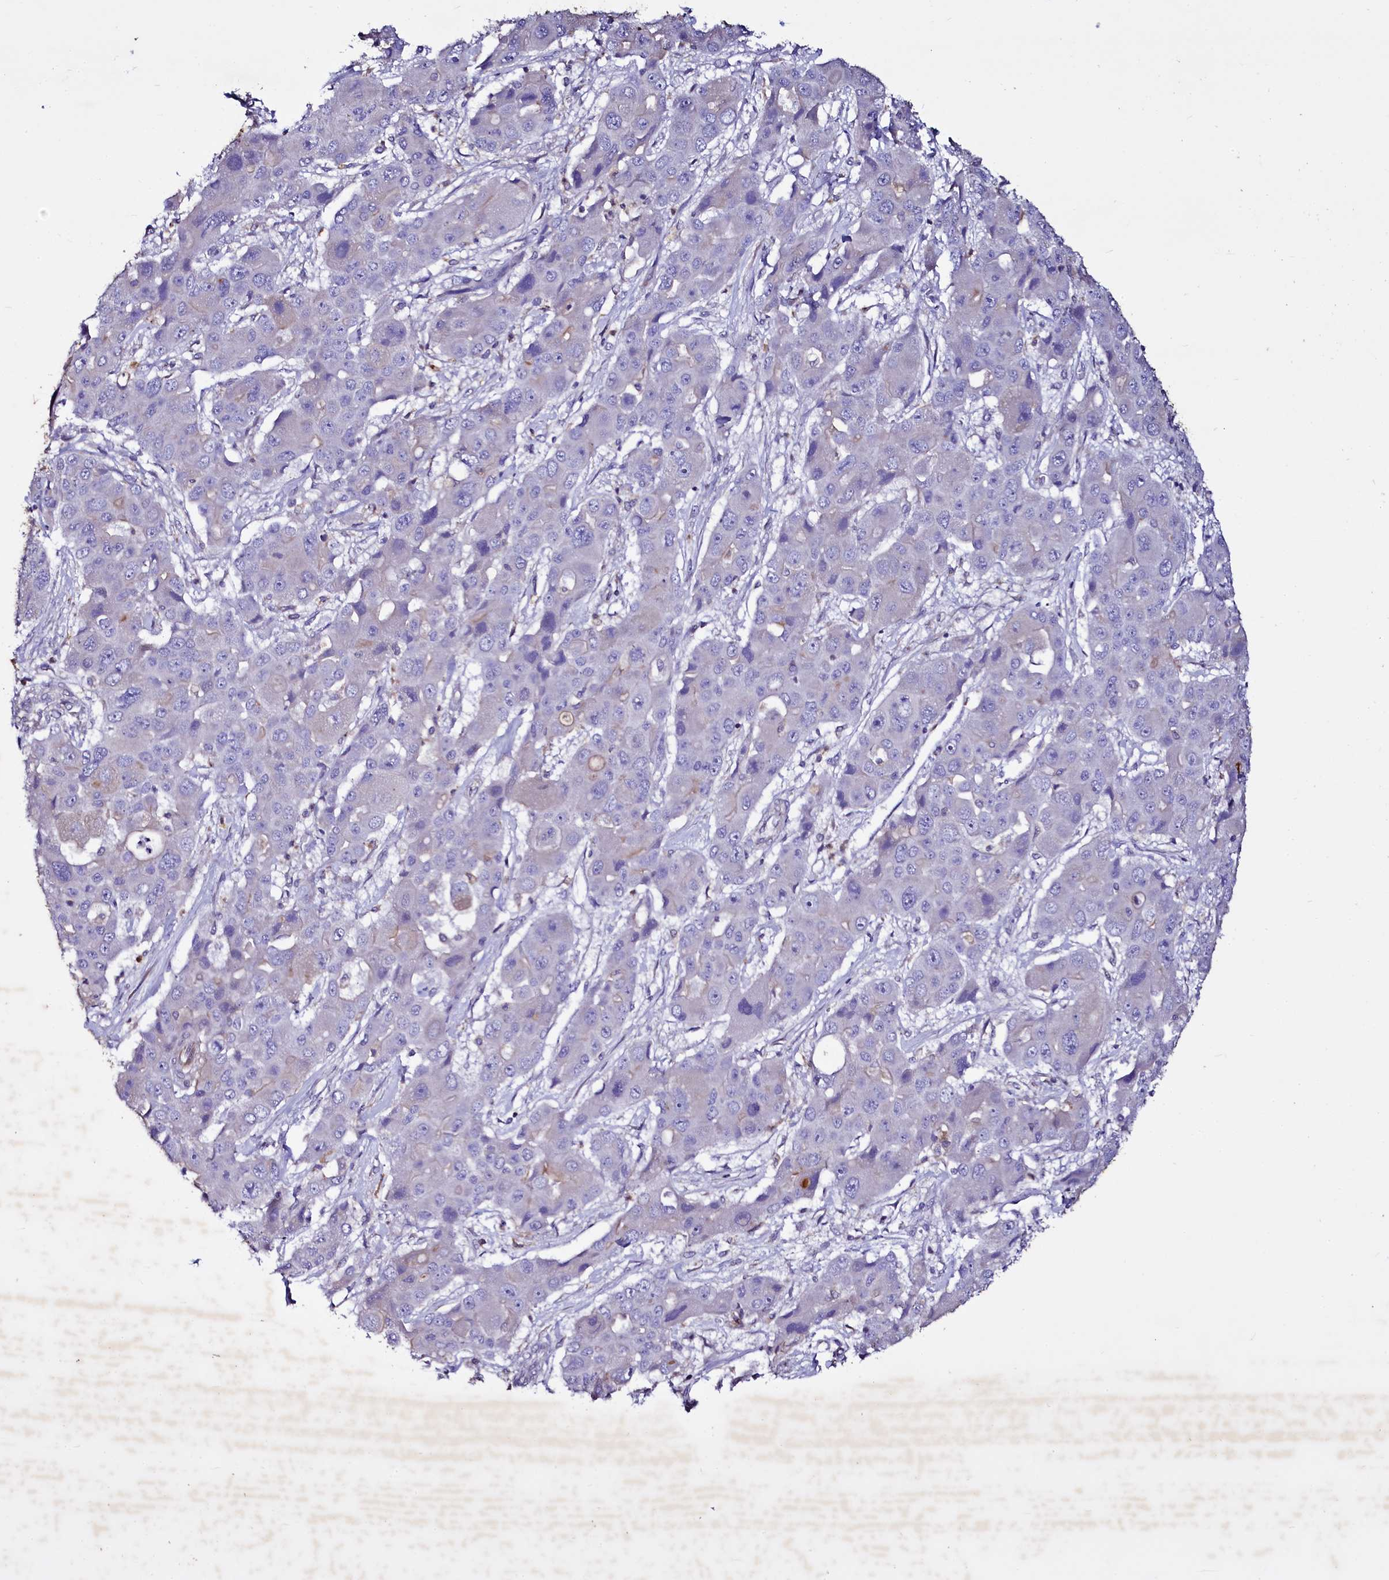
{"staining": {"intensity": "negative", "quantity": "none", "location": "none"}, "tissue": "liver cancer", "cell_type": "Tumor cells", "image_type": "cancer", "snomed": [{"axis": "morphology", "description": "Cholangiocarcinoma"}, {"axis": "topography", "description": "Liver"}], "caption": "Immunohistochemical staining of human cholangiocarcinoma (liver) shows no significant positivity in tumor cells.", "gene": "SELENOT", "patient": {"sex": "male", "age": 67}}